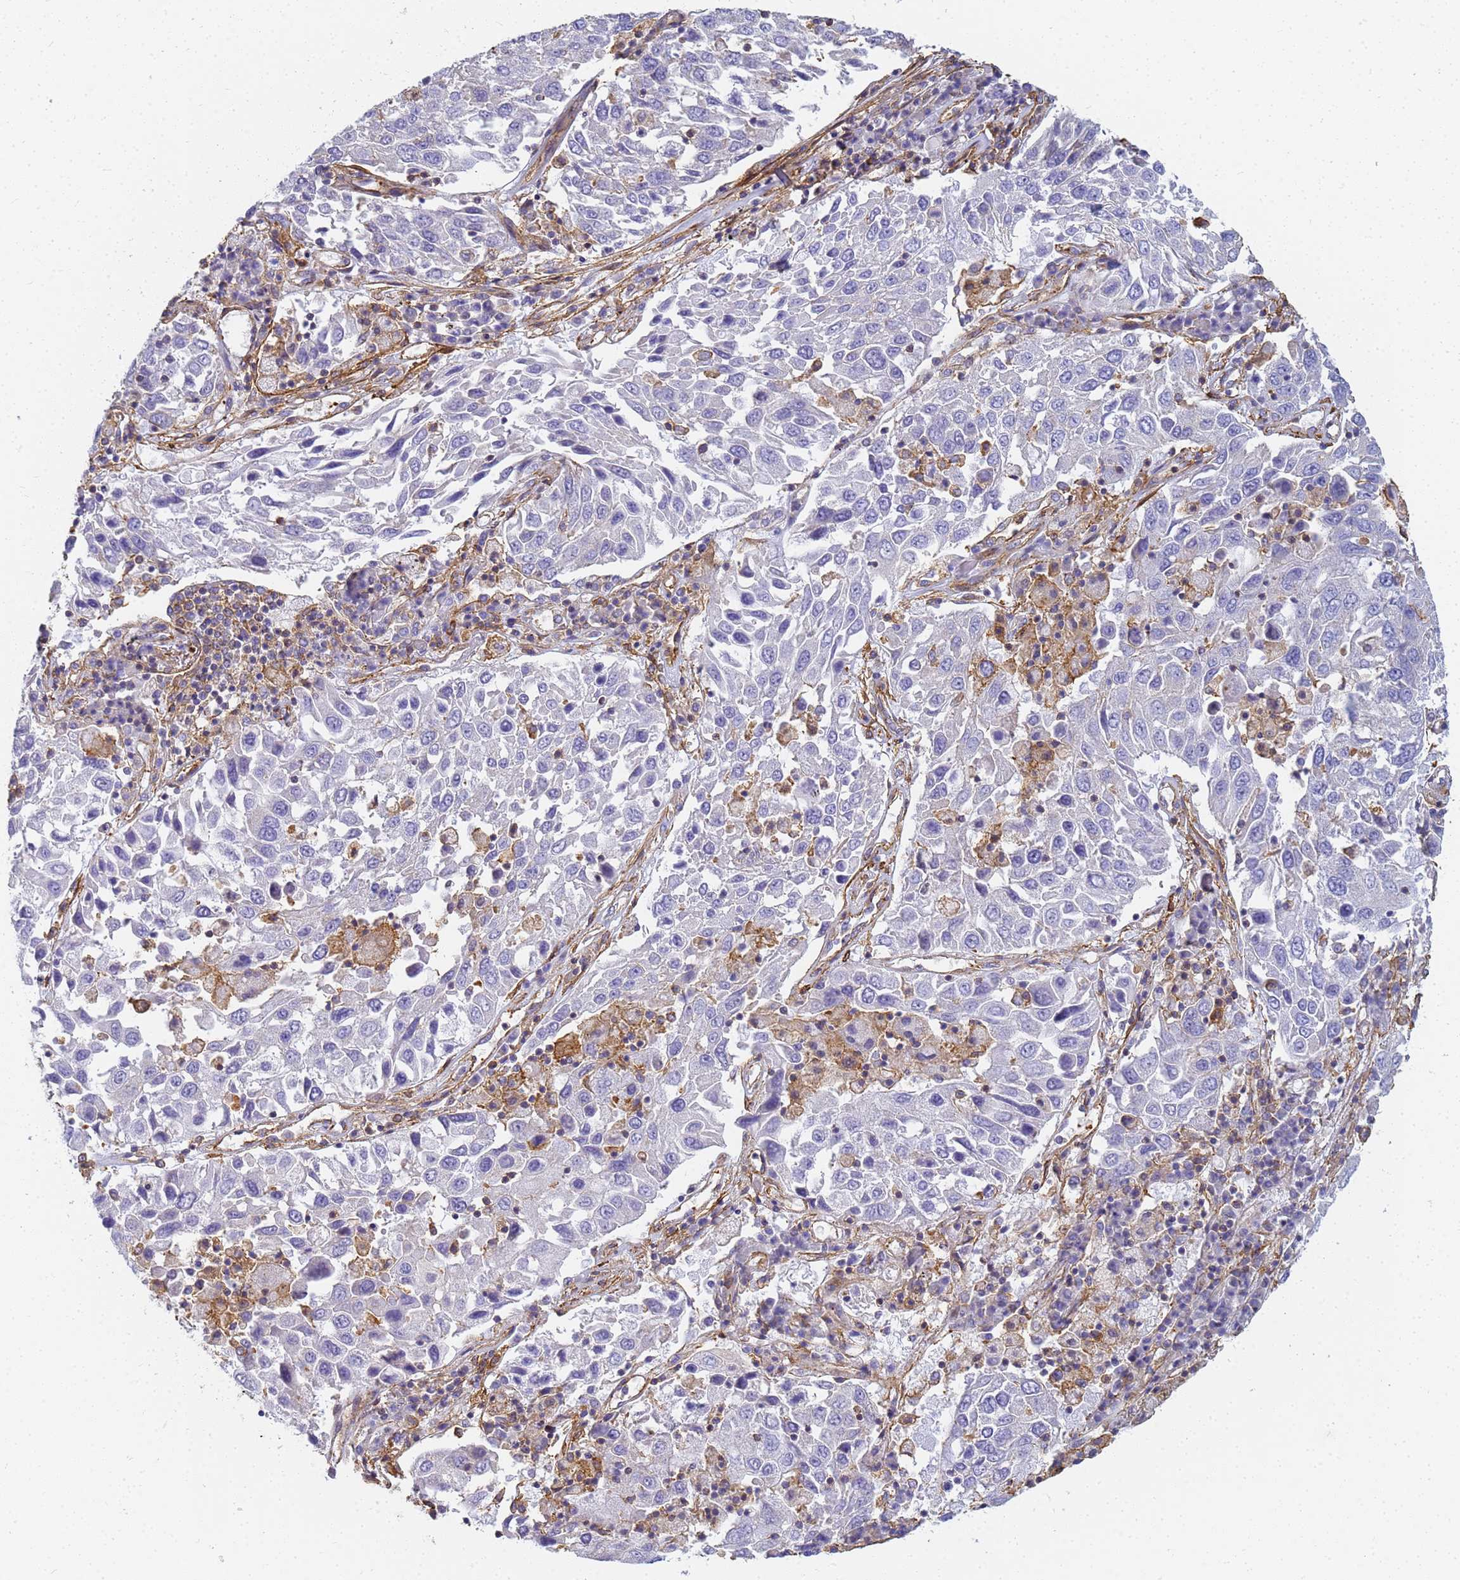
{"staining": {"intensity": "negative", "quantity": "none", "location": "none"}, "tissue": "lung cancer", "cell_type": "Tumor cells", "image_type": "cancer", "snomed": [{"axis": "morphology", "description": "Squamous cell carcinoma, NOS"}, {"axis": "topography", "description": "Lung"}], "caption": "Tumor cells show no significant protein staining in lung cancer (squamous cell carcinoma). (DAB immunohistochemistry with hematoxylin counter stain).", "gene": "TPM1", "patient": {"sex": "male", "age": 65}}